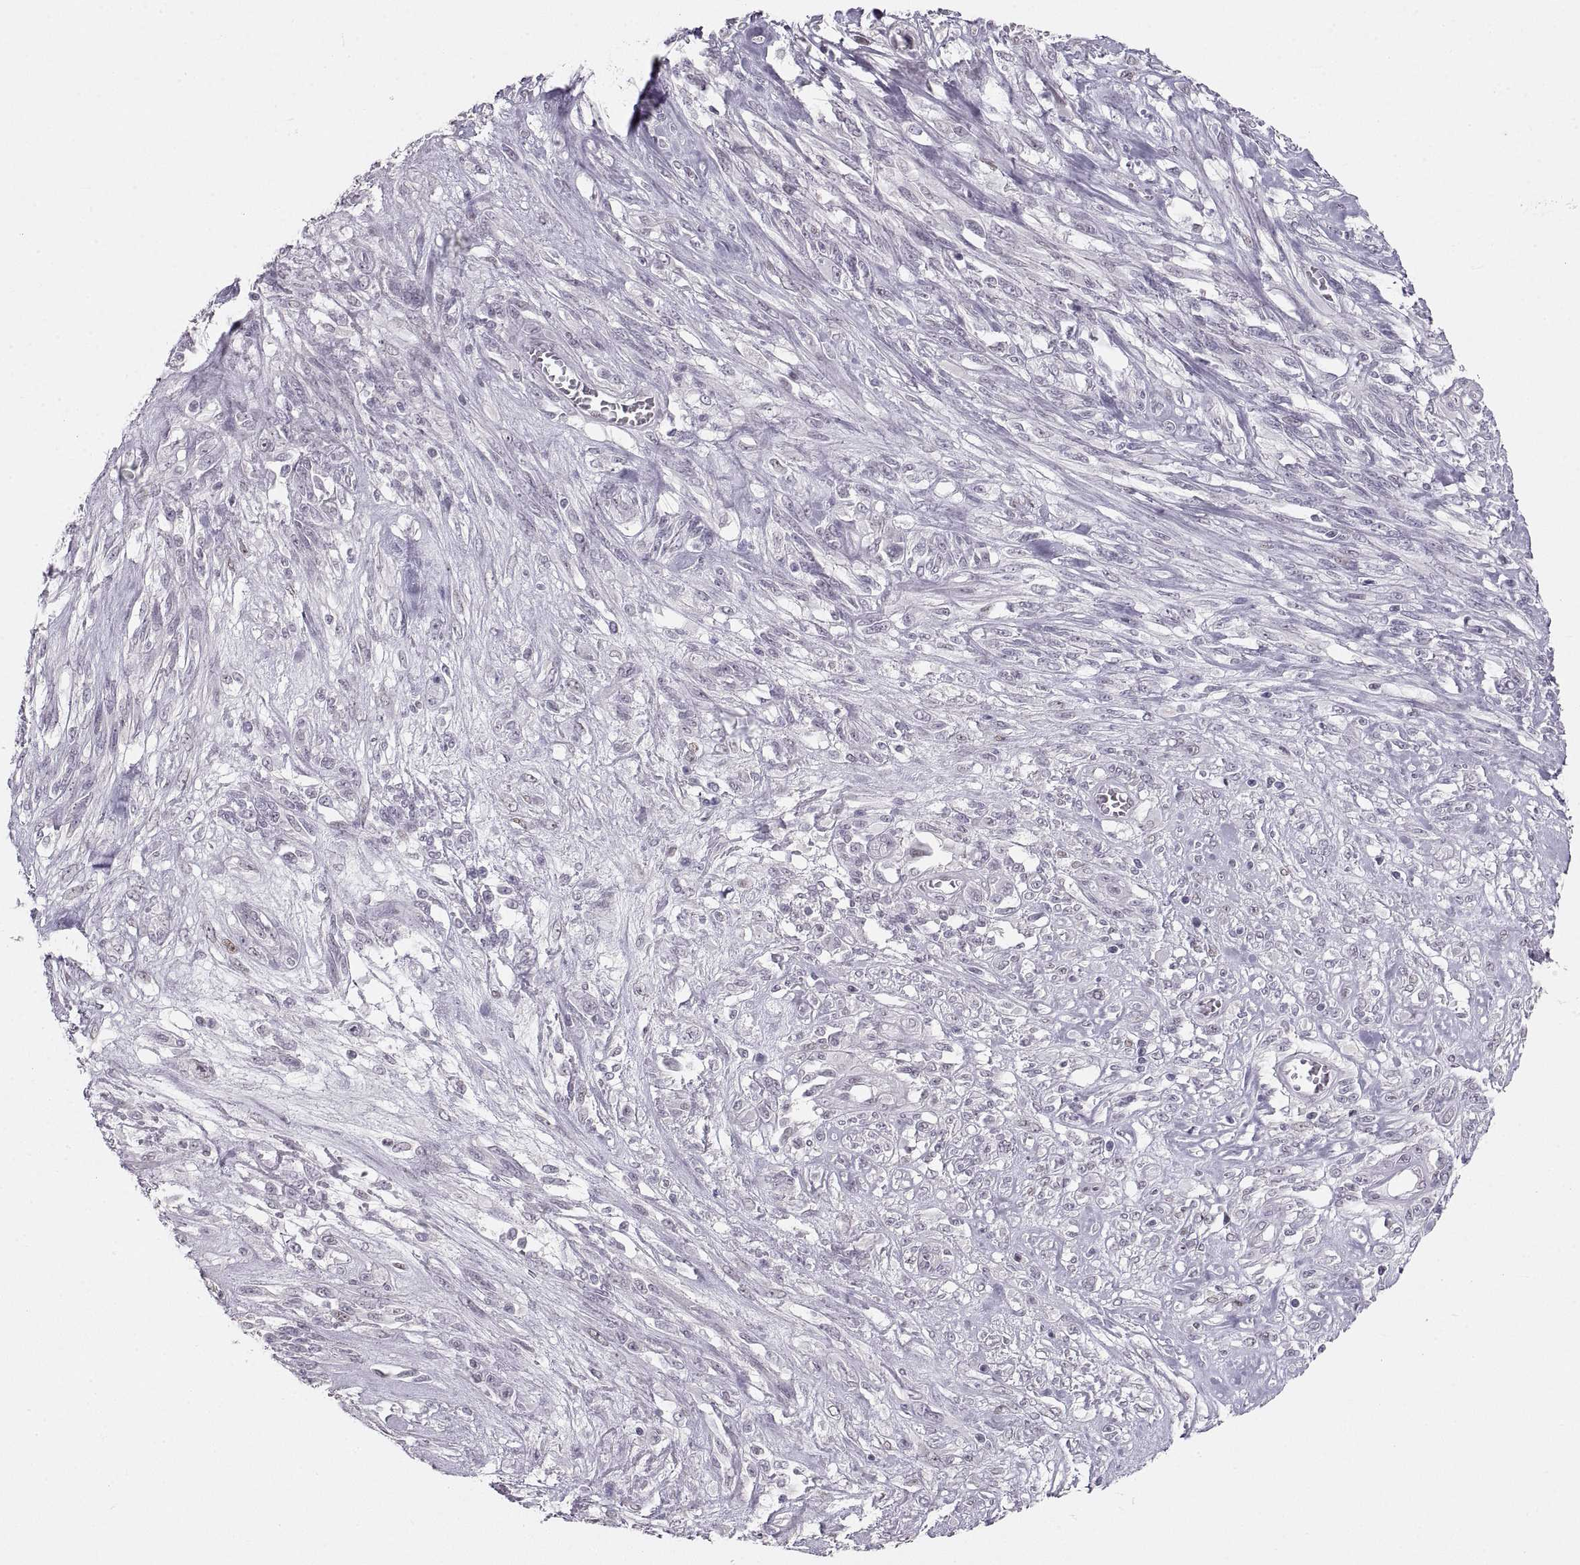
{"staining": {"intensity": "negative", "quantity": "none", "location": "none"}, "tissue": "melanoma", "cell_type": "Tumor cells", "image_type": "cancer", "snomed": [{"axis": "morphology", "description": "Malignant melanoma, NOS"}, {"axis": "topography", "description": "Skin"}], "caption": "Immunohistochemistry histopathology image of neoplastic tissue: malignant melanoma stained with DAB (3,3'-diaminobenzidine) demonstrates no significant protein expression in tumor cells.", "gene": "NANOS3", "patient": {"sex": "female", "age": 91}}